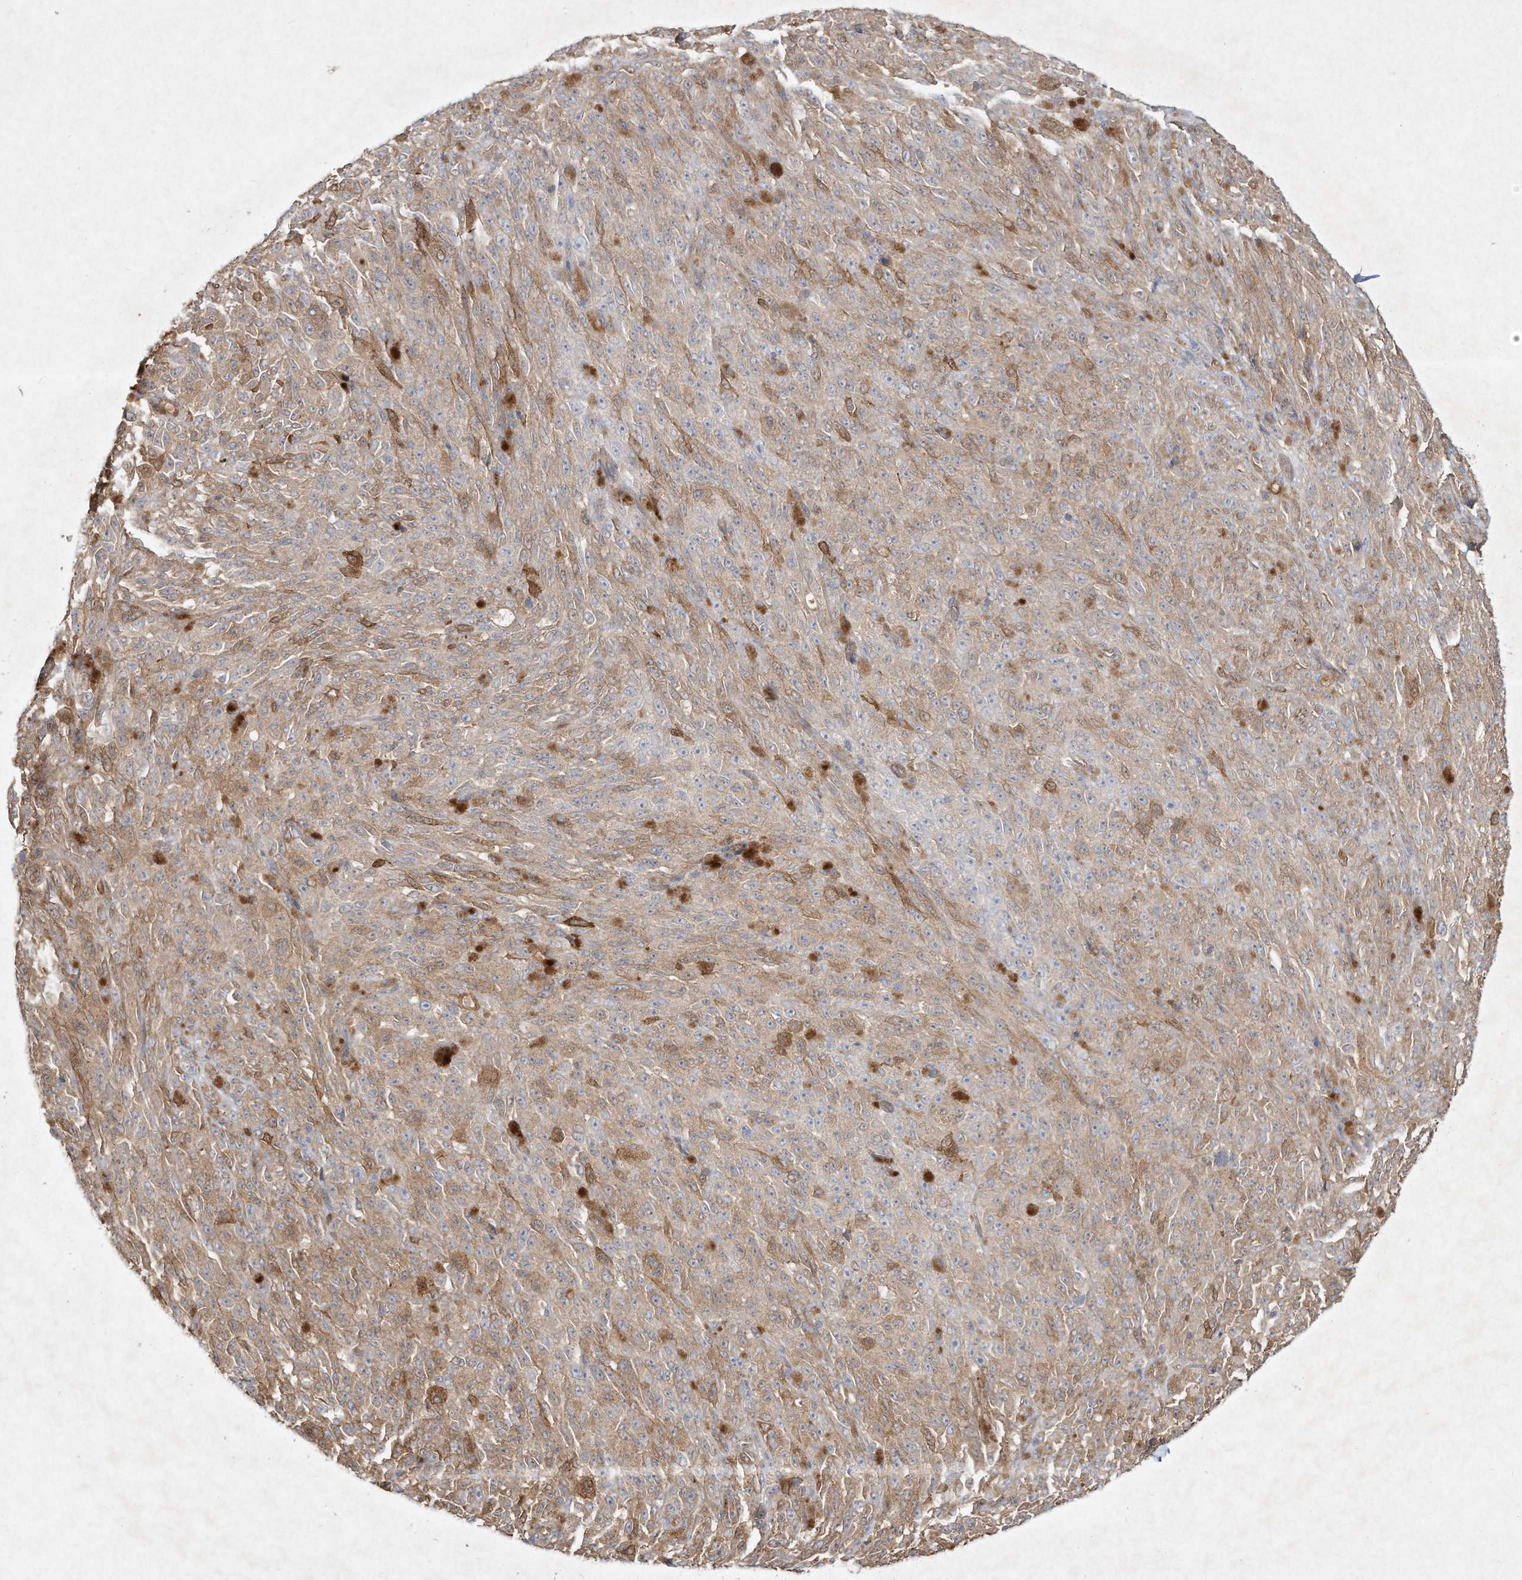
{"staining": {"intensity": "moderate", "quantity": ">75%", "location": "cytoplasmic/membranous"}, "tissue": "melanoma", "cell_type": "Tumor cells", "image_type": "cancer", "snomed": [{"axis": "morphology", "description": "Malignant melanoma, NOS"}, {"axis": "topography", "description": "Skin"}], "caption": "Immunohistochemical staining of human malignant melanoma demonstrates medium levels of moderate cytoplasmic/membranous staining in approximately >75% of tumor cells.", "gene": "HTR5A", "patient": {"sex": "female", "age": 82}}